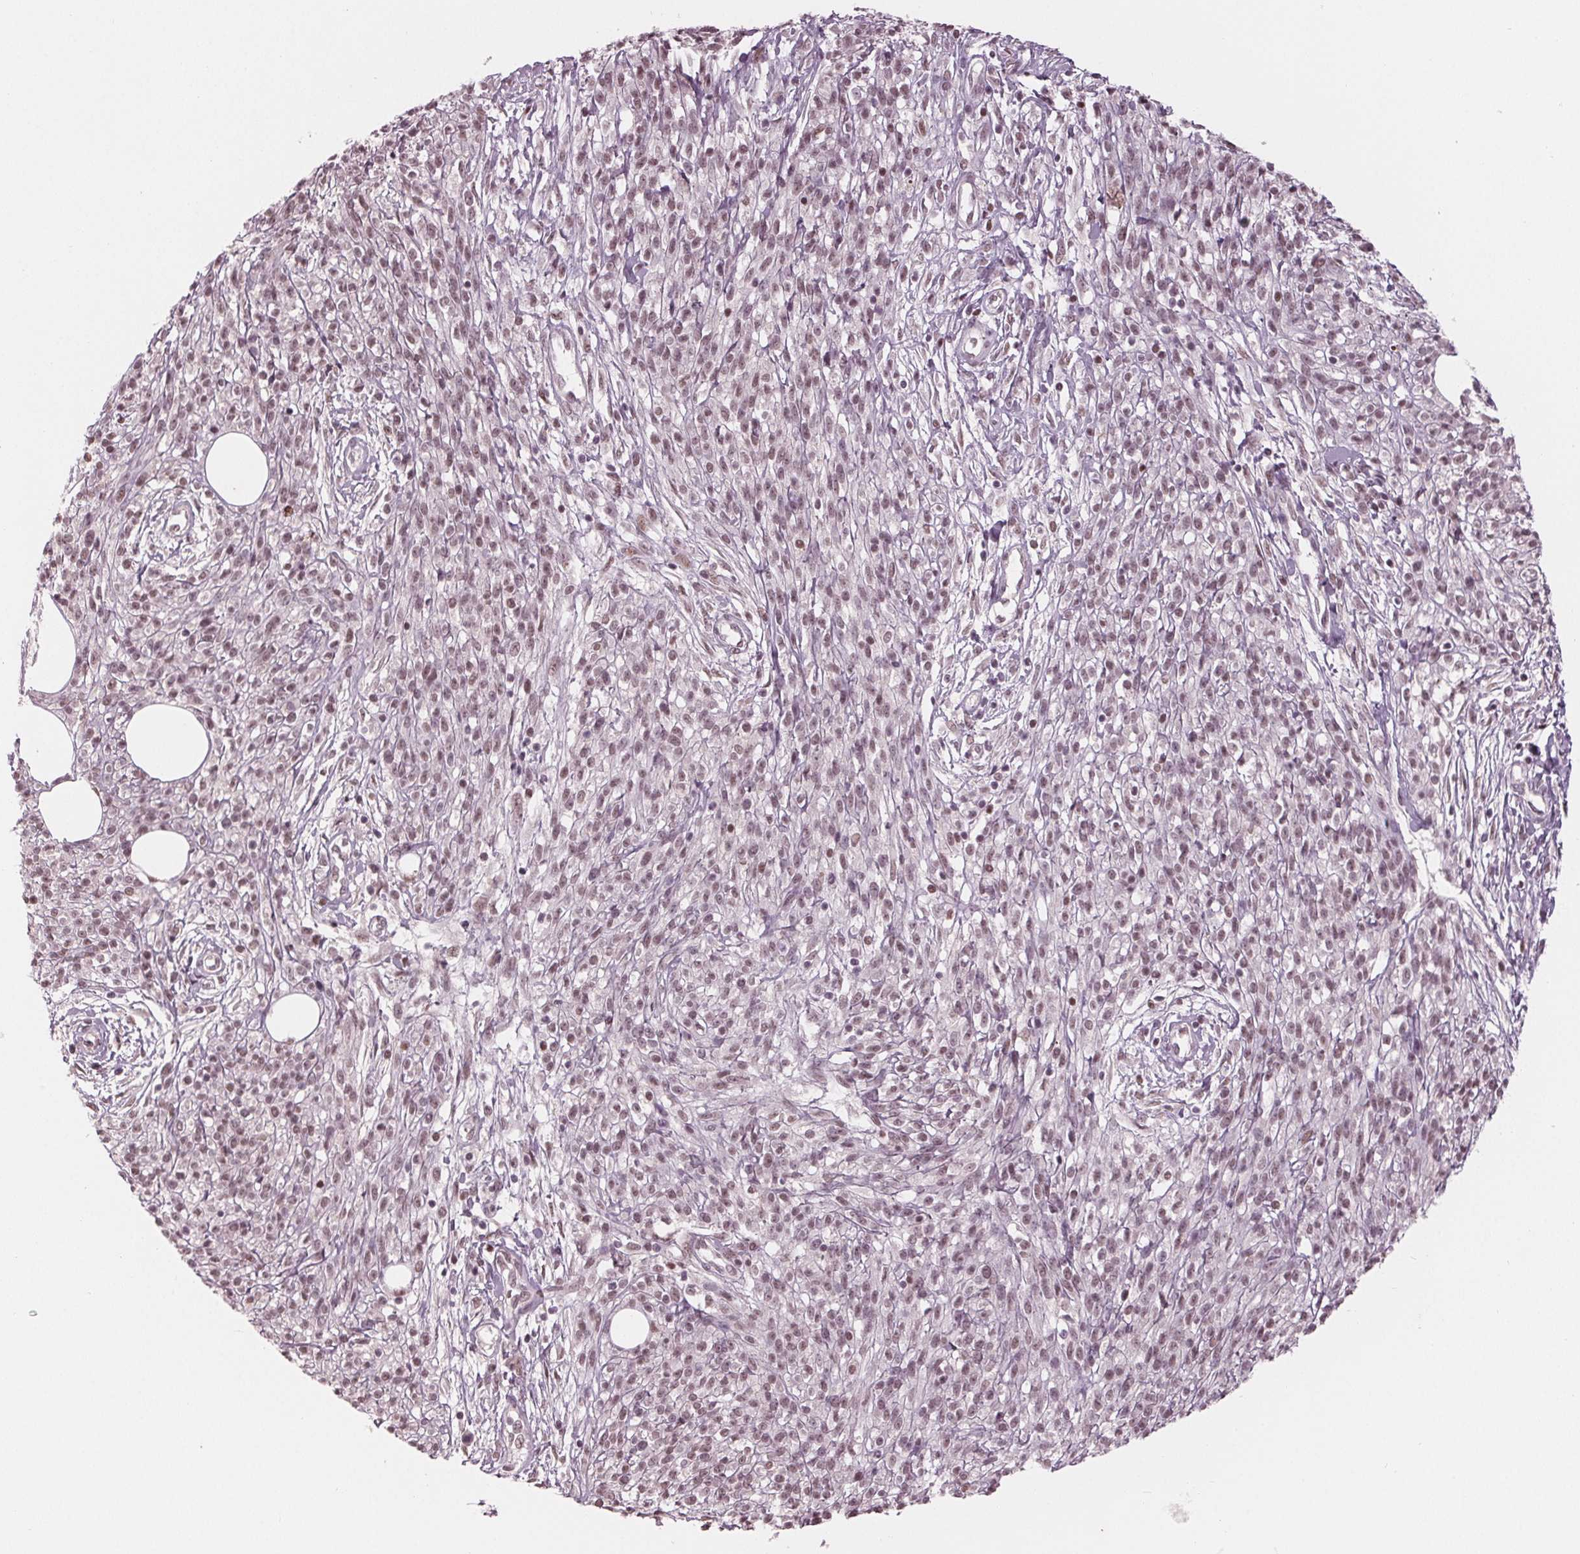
{"staining": {"intensity": "weak", "quantity": ">75%", "location": "nuclear"}, "tissue": "melanoma", "cell_type": "Tumor cells", "image_type": "cancer", "snomed": [{"axis": "morphology", "description": "Malignant melanoma, NOS"}, {"axis": "topography", "description": "Skin"}, {"axis": "topography", "description": "Skin of trunk"}], "caption": "High-power microscopy captured an immunohistochemistry (IHC) histopathology image of melanoma, revealing weak nuclear expression in approximately >75% of tumor cells. (DAB IHC with brightfield microscopy, high magnification).", "gene": "DNMT3L", "patient": {"sex": "male", "age": 74}}